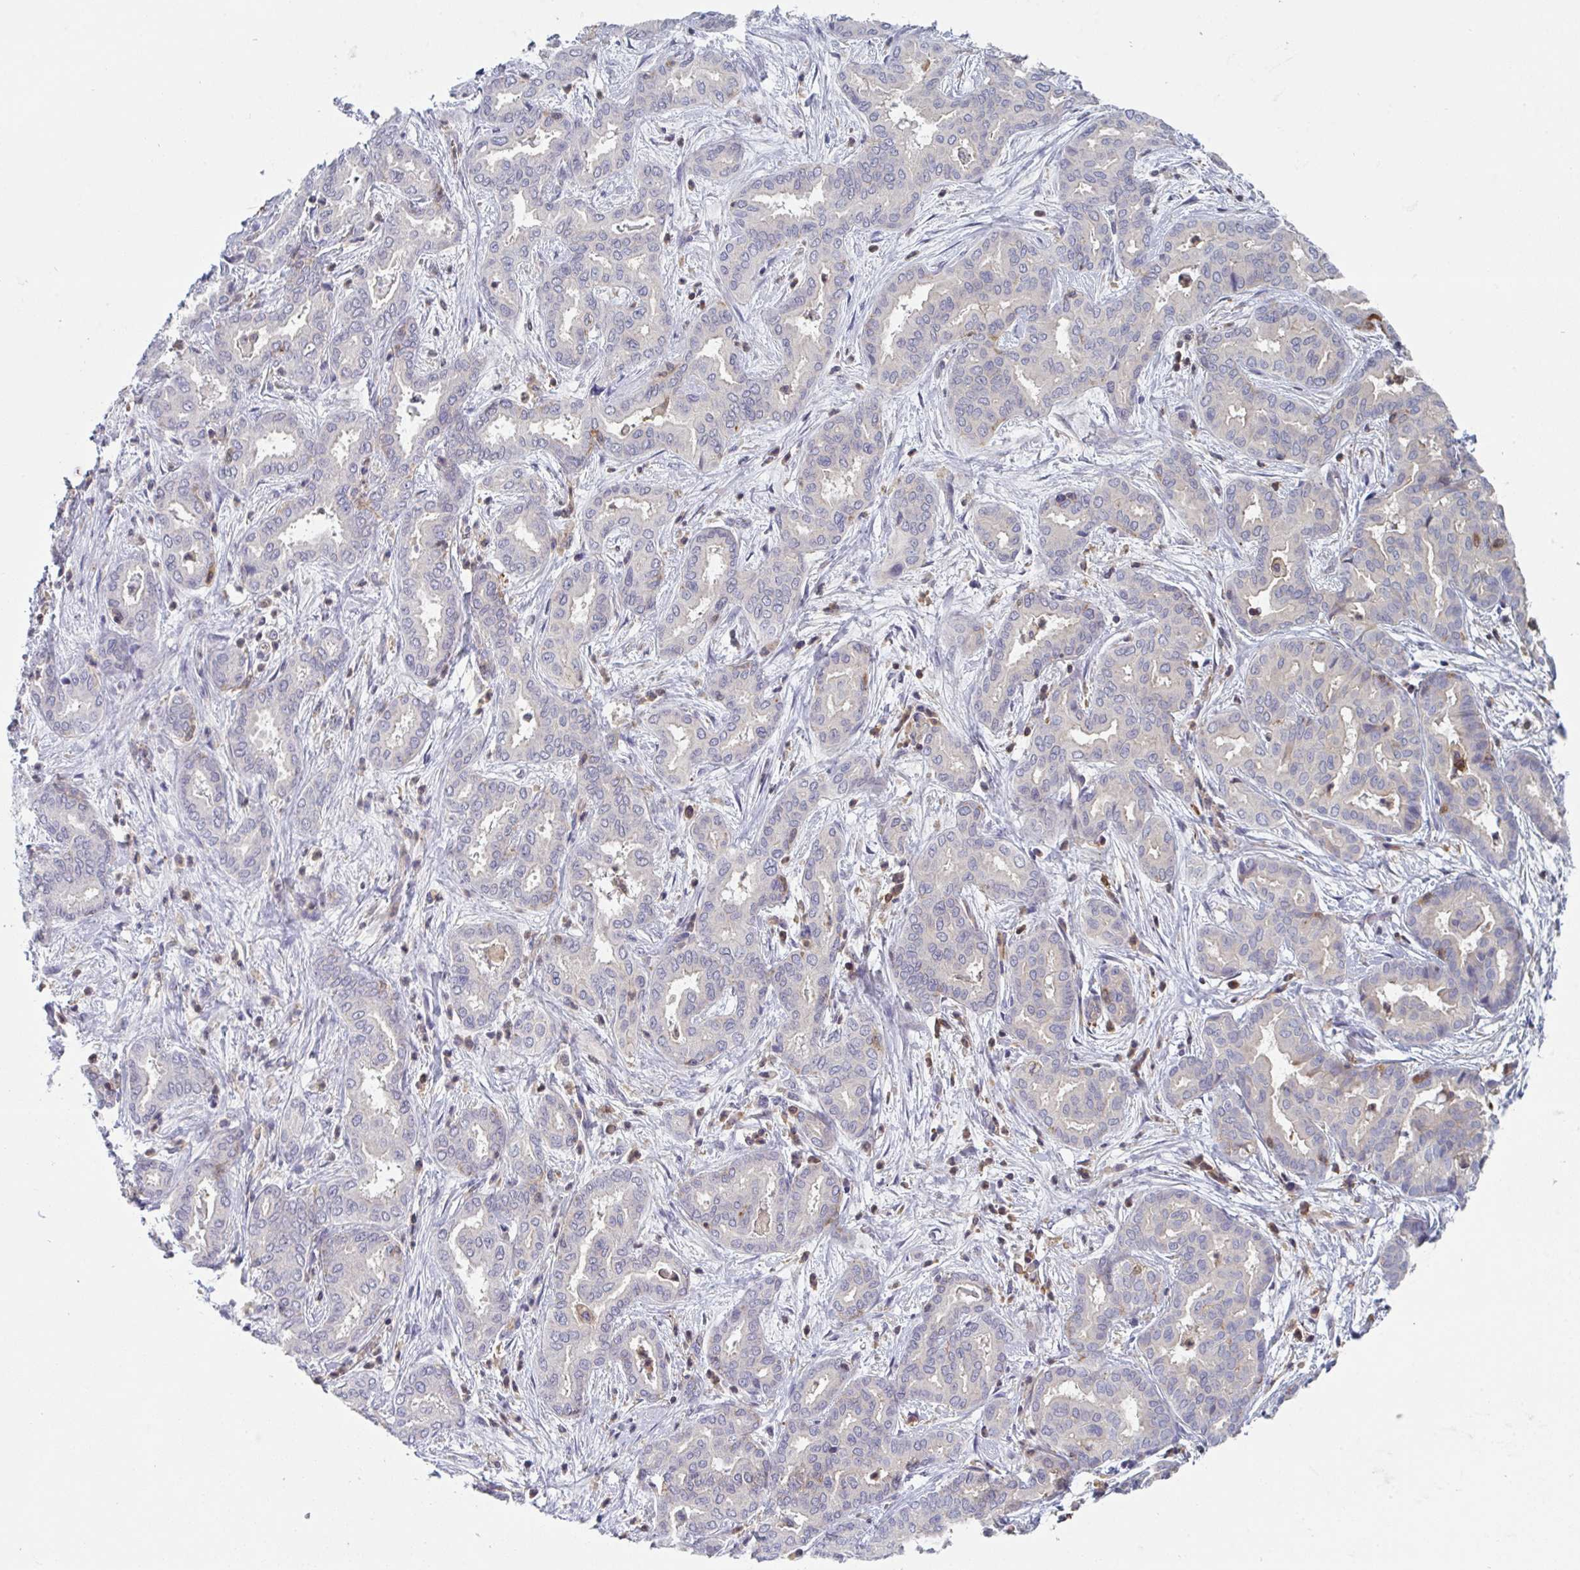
{"staining": {"intensity": "negative", "quantity": "none", "location": "none"}, "tissue": "liver cancer", "cell_type": "Tumor cells", "image_type": "cancer", "snomed": [{"axis": "morphology", "description": "Cholangiocarcinoma"}, {"axis": "topography", "description": "Liver"}], "caption": "High power microscopy image of an immunohistochemistry (IHC) image of cholangiocarcinoma (liver), revealing no significant staining in tumor cells.", "gene": "DISP2", "patient": {"sex": "female", "age": 64}}